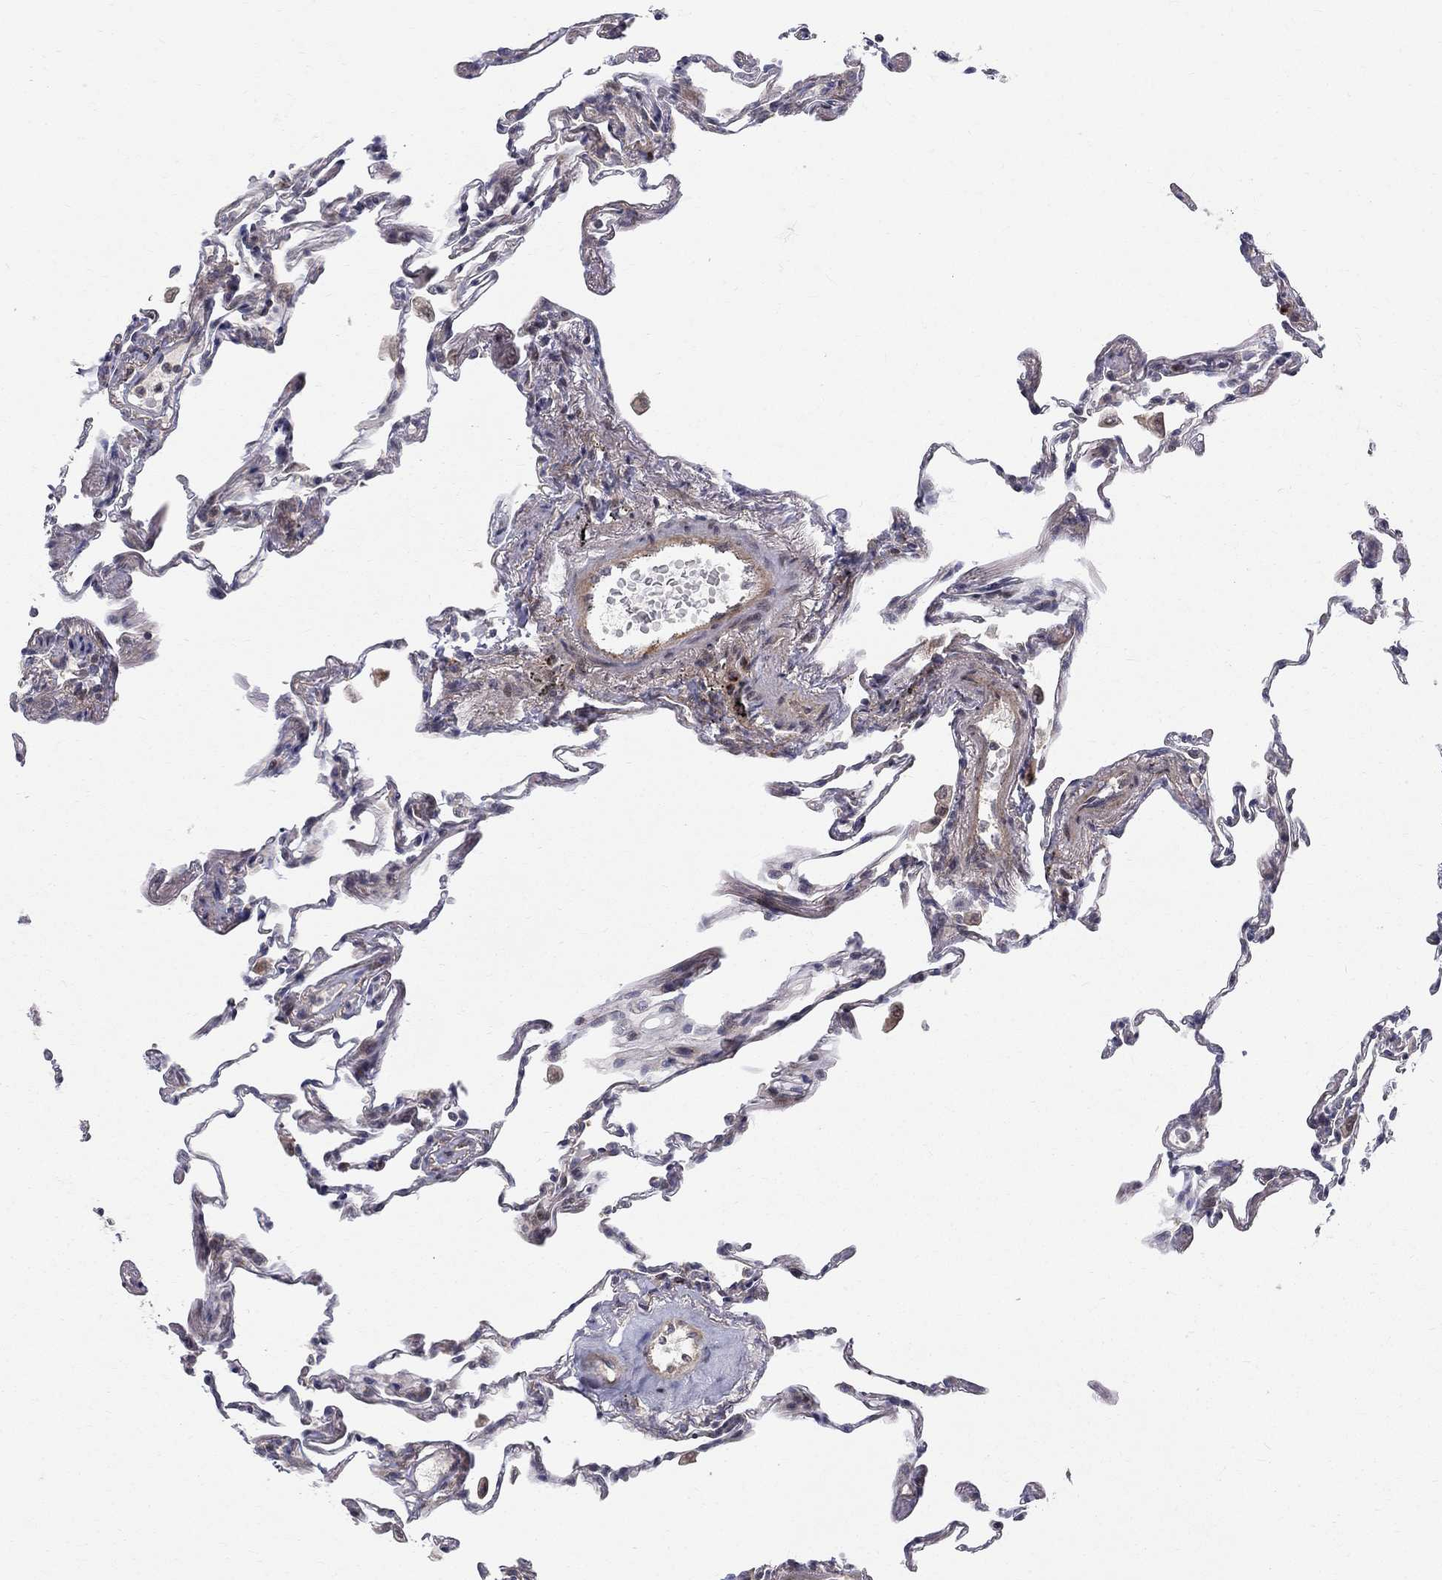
{"staining": {"intensity": "negative", "quantity": "none", "location": "none"}, "tissue": "lung", "cell_type": "Alveolar cells", "image_type": "normal", "snomed": [{"axis": "morphology", "description": "Normal tissue, NOS"}, {"axis": "topography", "description": "Lung"}], "caption": "DAB immunohistochemical staining of unremarkable lung exhibits no significant staining in alveolar cells.", "gene": "WDR19", "patient": {"sex": "female", "age": 57}}